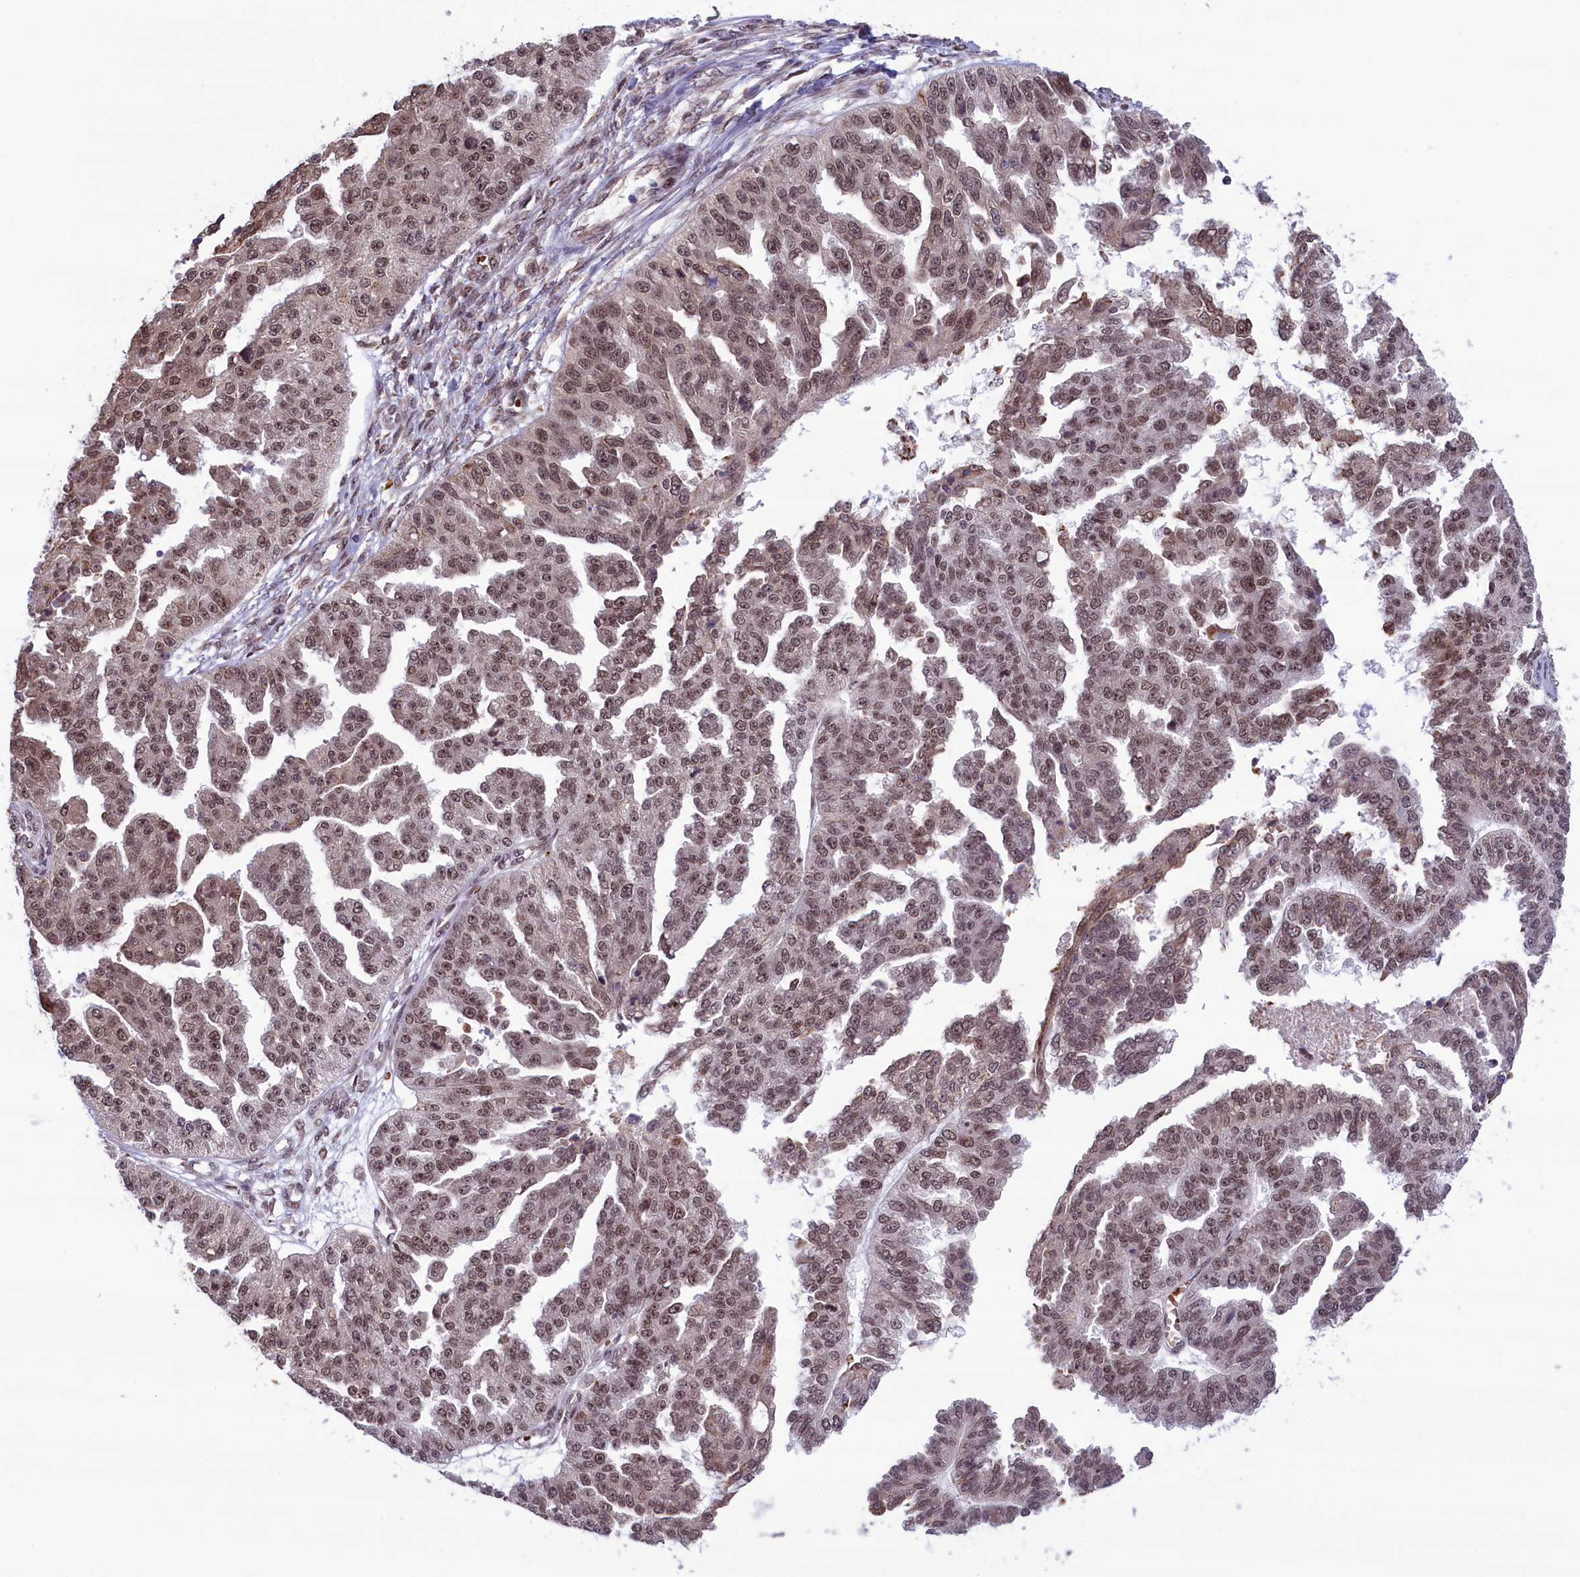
{"staining": {"intensity": "moderate", "quantity": ">75%", "location": "nuclear"}, "tissue": "ovarian cancer", "cell_type": "Tumor cells", "image_type": "cancer", "snomed": [{"axis": "morphology", "description": "Cystadenocarcinoma, serous, NOS"}, {"axis": "topography", "description": "Ovary"}], "caption": "Immunohistochemistry (IHC) (DAB) staining of ovarian cancer displays moderate nuclear protein staining in approximately >75% of tumor cells.", "gene": "MPHOSPH8", "patient": {"sex": "female", "age": 58}}